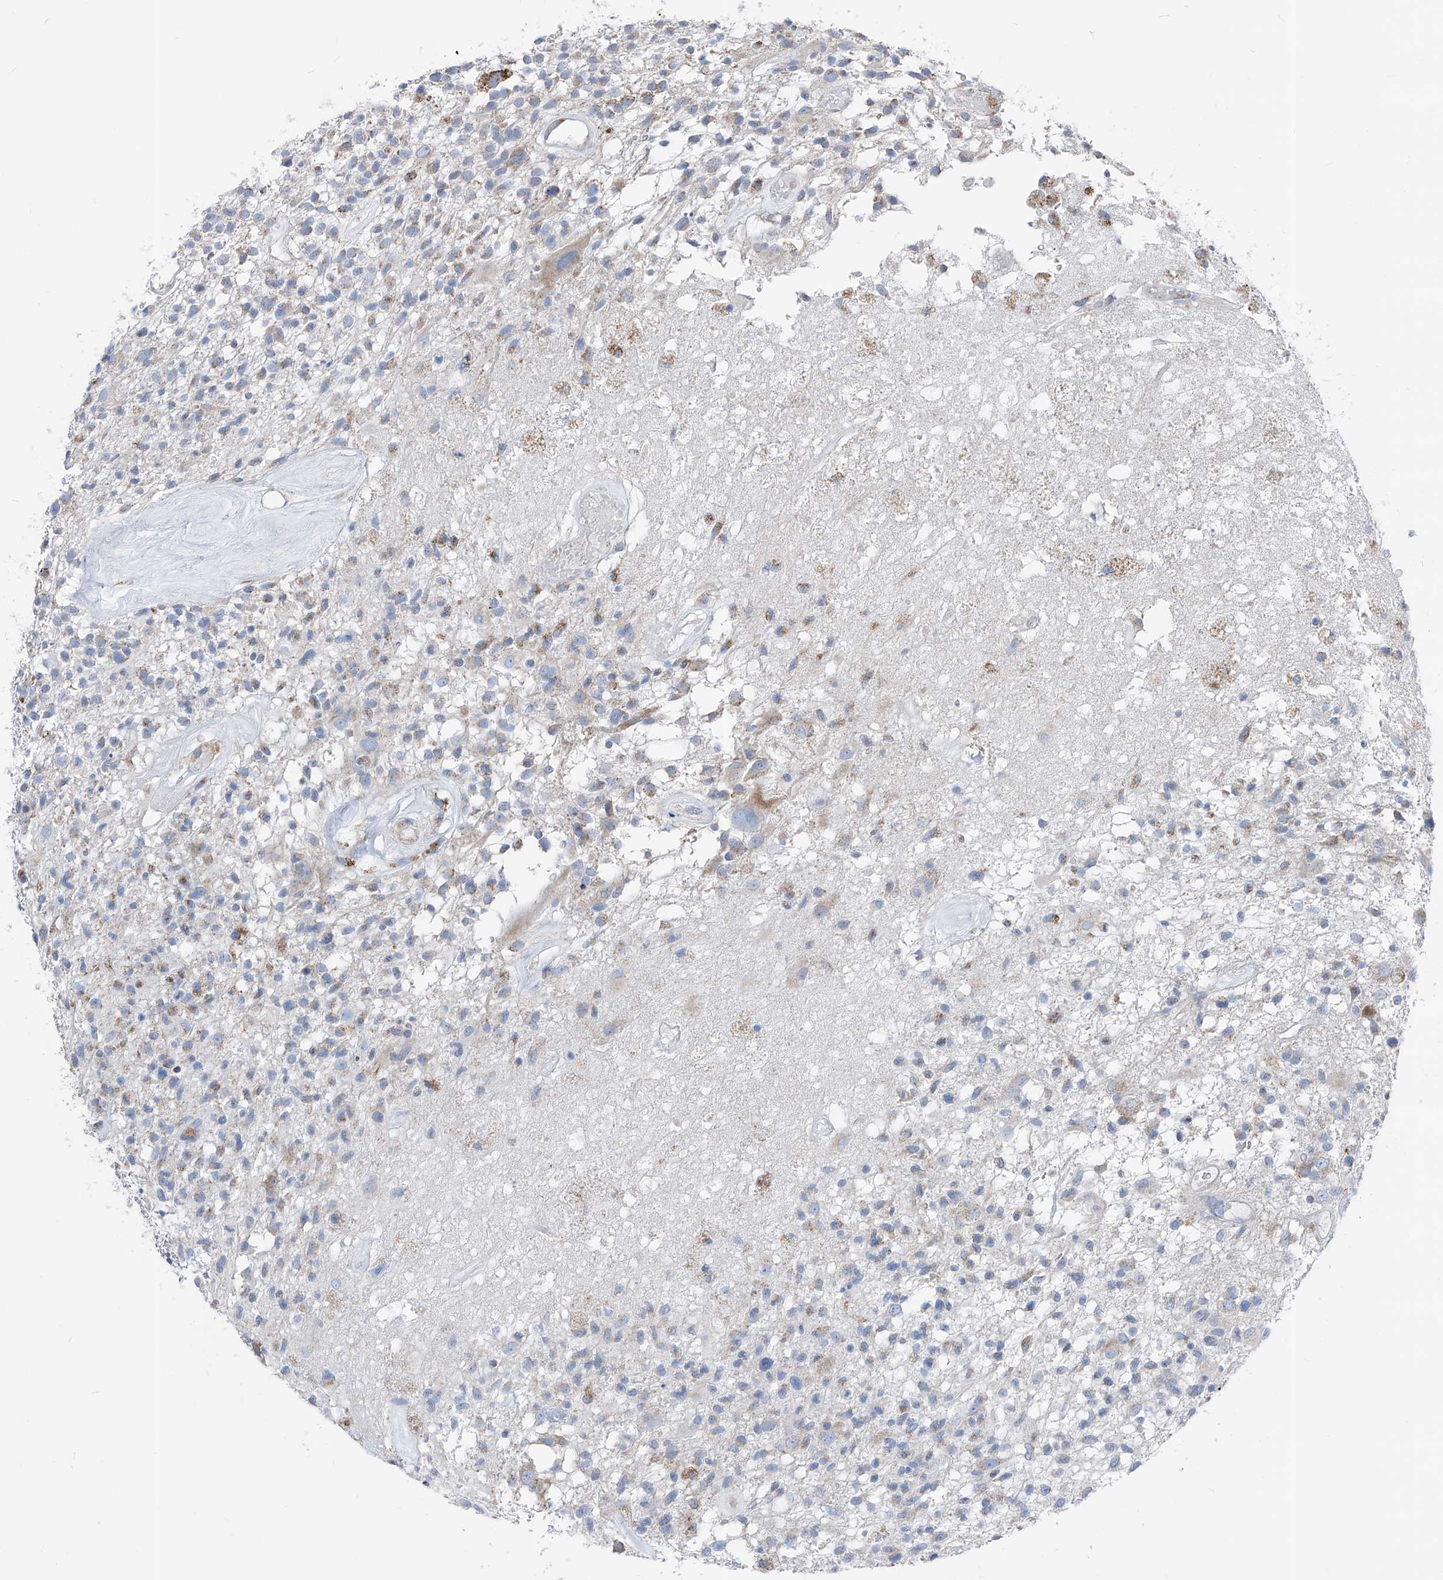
{"staining": {"intensity": "weak", "quantity": "<25%", "location": "cytoplasmic/membranous"}, "tissue": "glioma", "cell_type": "Tumor cells", "image_type": "cancer", "snomed": [{"axis": "morphology", "description": "Glioma, malignant, High grade"}, {"axis": "morphology", "description": "Glioblastoma, NOS"}, {"axis": "topography", "description": "Brain"}], "caption": "Immunohistochemistry image of glioma stained for a protein (brown), which shows no expression in tumor cells.", "gene": "AGPS", "patient": {"sex": "male", "age": 60}}